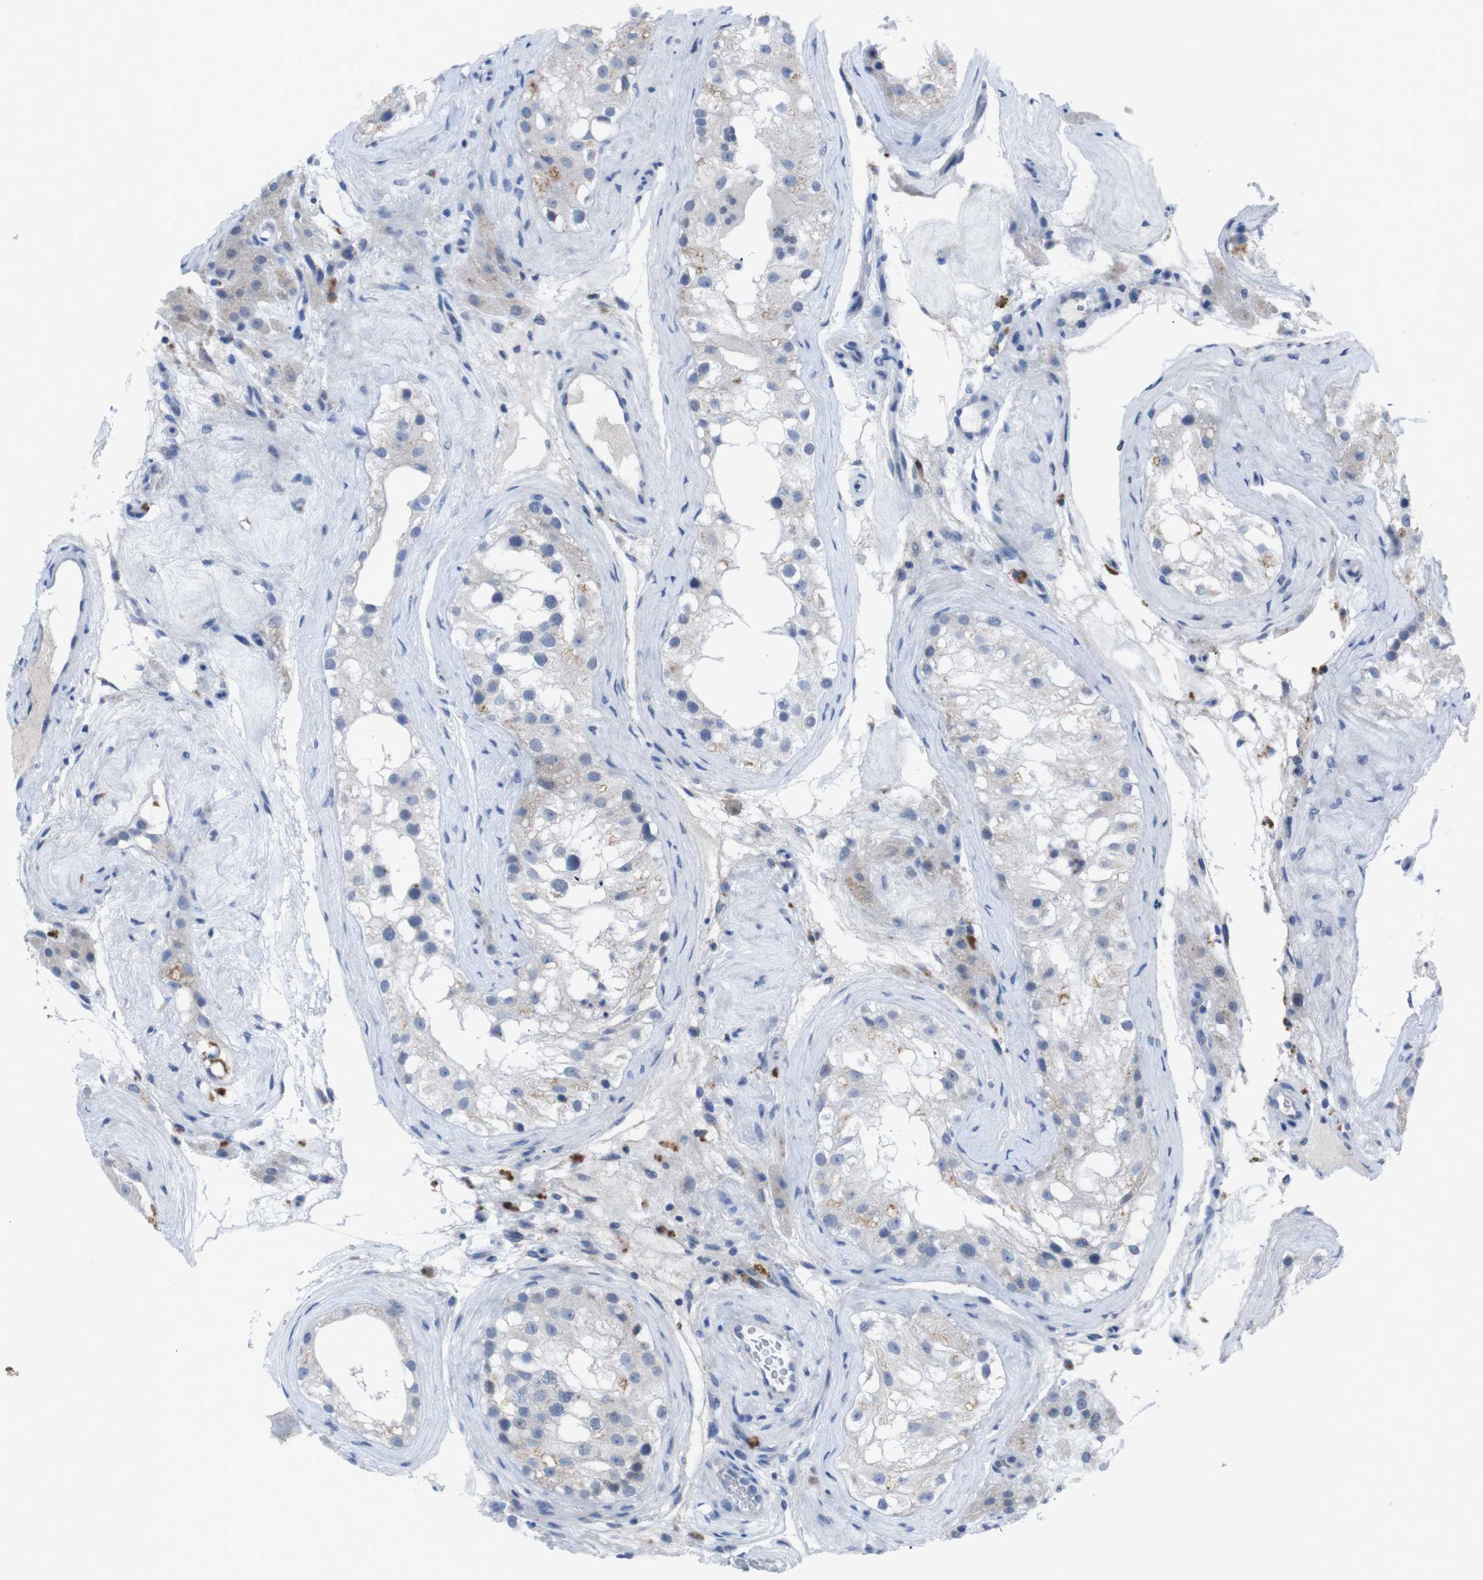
{"staining": {"intensity": "negative", "quantity": "none", "location": "none"}, "tissue": "testis", "cell_type": "Cells in seminiferous ducts", "image_type": "normal", "snomed": [{"axis": "morphology", "description": "Normal tissue, NOS"}, {"axis": "morphology", "description": "Seminoma, NOS"}, {"axis": "topography", "description": "Testis"}], "caption": "A high-resolution image shows immunohistochemistry staining of unremarkable testis, which reveals no significant expression in cells in seminiferous ducts.", "gene": "IRF4", "patient": {"sex": "male", "age": 71}}